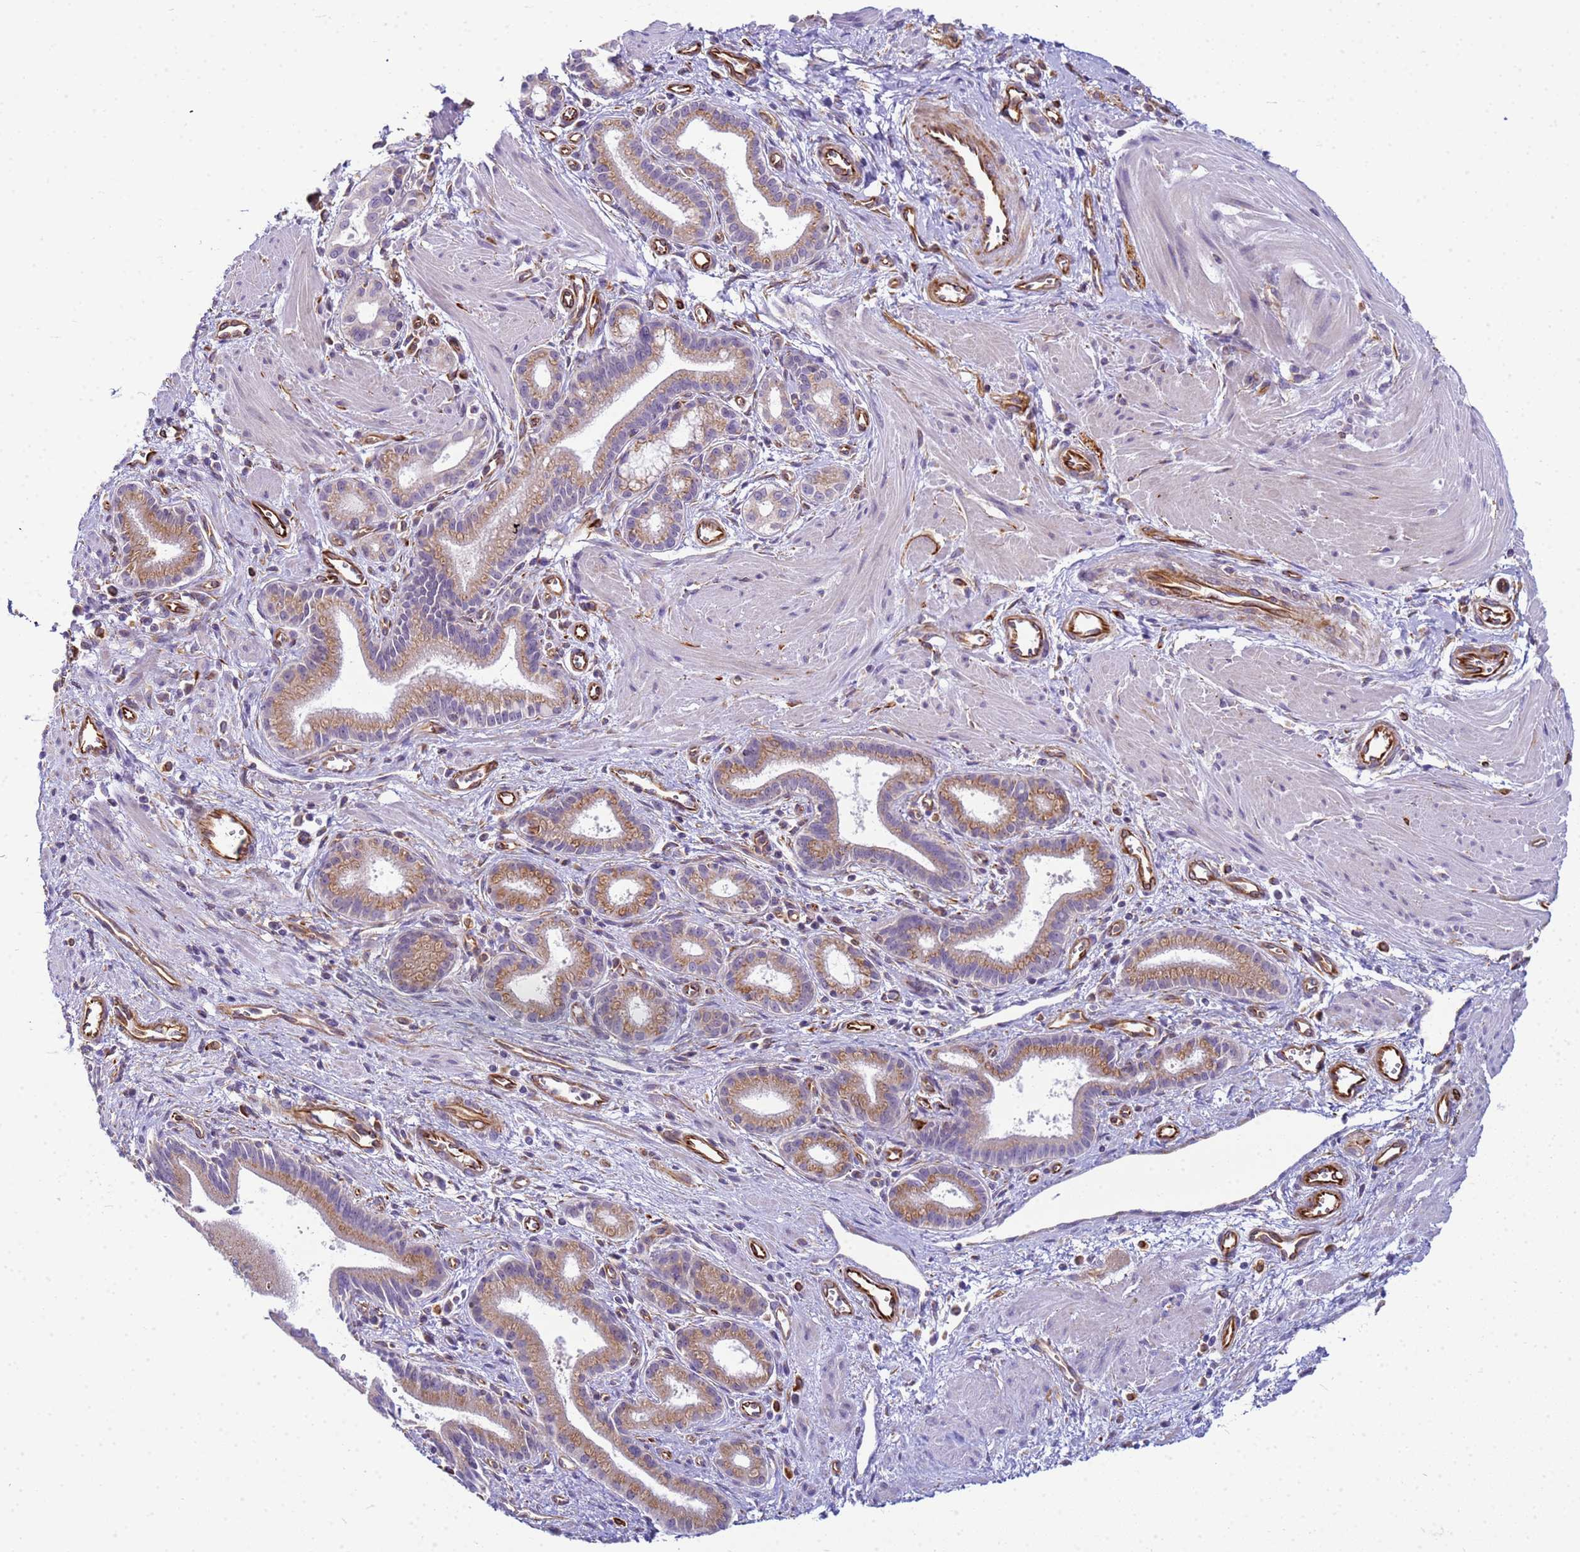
{"staining": {"intensity": "moderate", "quantity": ">75%", "location": "cytoplasmic/membranous"}, "tissue": "pancreatic cancer", "cell_type": "Tumor cells", "image_type": "cancer", "snomed": [{"axis": "morphology", "description": "Adenocarcinoma, NOS"}, {"axis": "topography", "description": "Pancreas"}], "caption": "Moderate cytoplasmic/membranous expression for a protein is present in about >75% of tumor cells of pancreatic cancer using IHC.", "gene": "UBXN2B", "patient": {"sex": "male", "age": 78}}